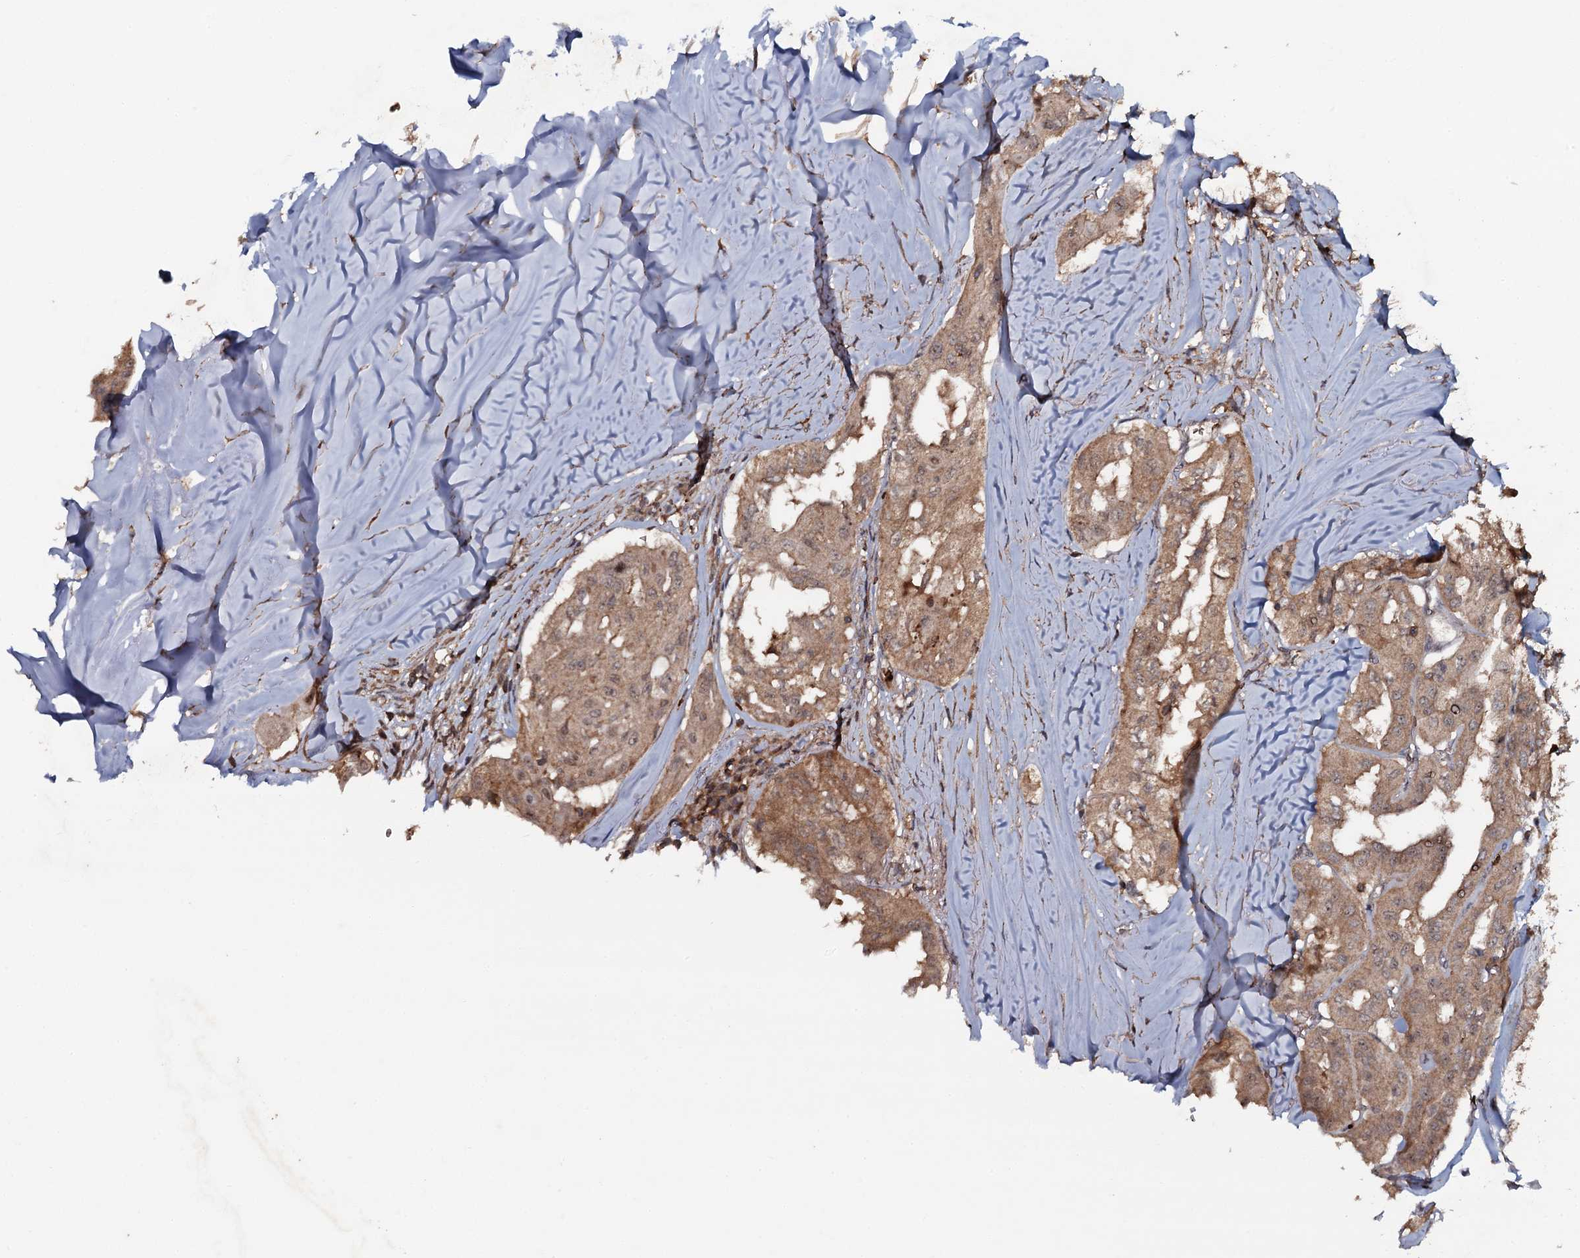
{"staining": {"intensity": "moderate", "quantity": ">75%", "location": "cytoplasmic/membranous,nuclear"}, "tissue": "thyroid cancer", "cell_type": "Tumor cells", "image_type": "cancer", "snomed": [{"axis": "morphology", "description": "Papillary adenocarcinoma, NOS"}, {"axis": "topography", "description": "Thyroid gland"}], "caption": "Moderate cytoplasmic/membranous and nuclear staining is present in about >75% of tumor cells in thyroid papillary adenocarcinoma.", "gene": "ADGRG3", "patient": {"sex": "female", "age": 59}}